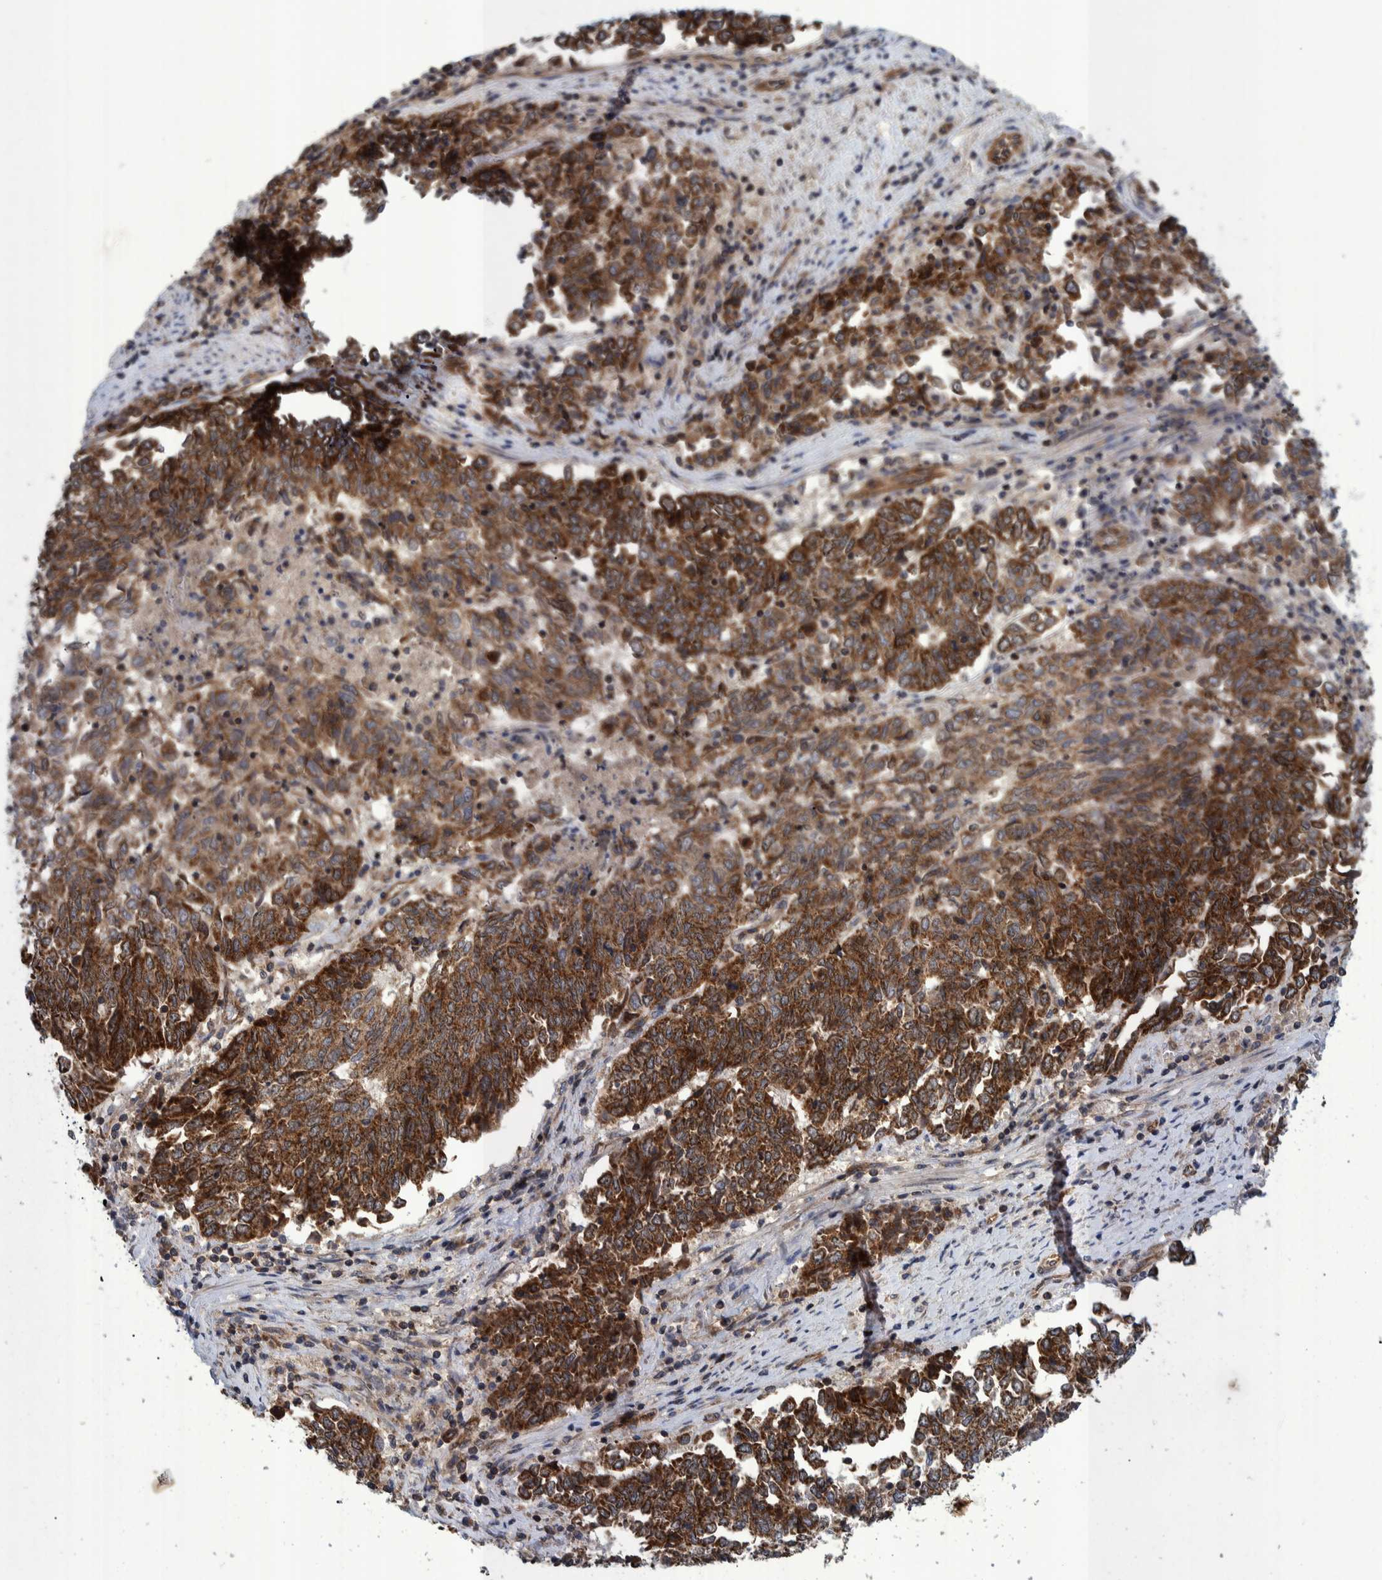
{"staining": {"intensity": "strong", "quantity": ">75%", "location": "cytoplasmic/membranous"}, "tissue": "endometrial cancer", "cell_type": "Tumor cells", "image_type": "cancer", "snomed": [{"axis": "morphology", "description": "Adenocarcinoma, NOS"}, {"axis": "topography", "description": "Endometrium"}], "caption": "DAB (3,3'-diaminobenzidine) immunohistochemical staining of human endometrial adenocarcinoma demonstrates strong cytoplasmic/membranous protein staining in approximately >75% of tumor cells.", "gene": "MRPS7", "patient": {"sex": "female", "age": 80}}